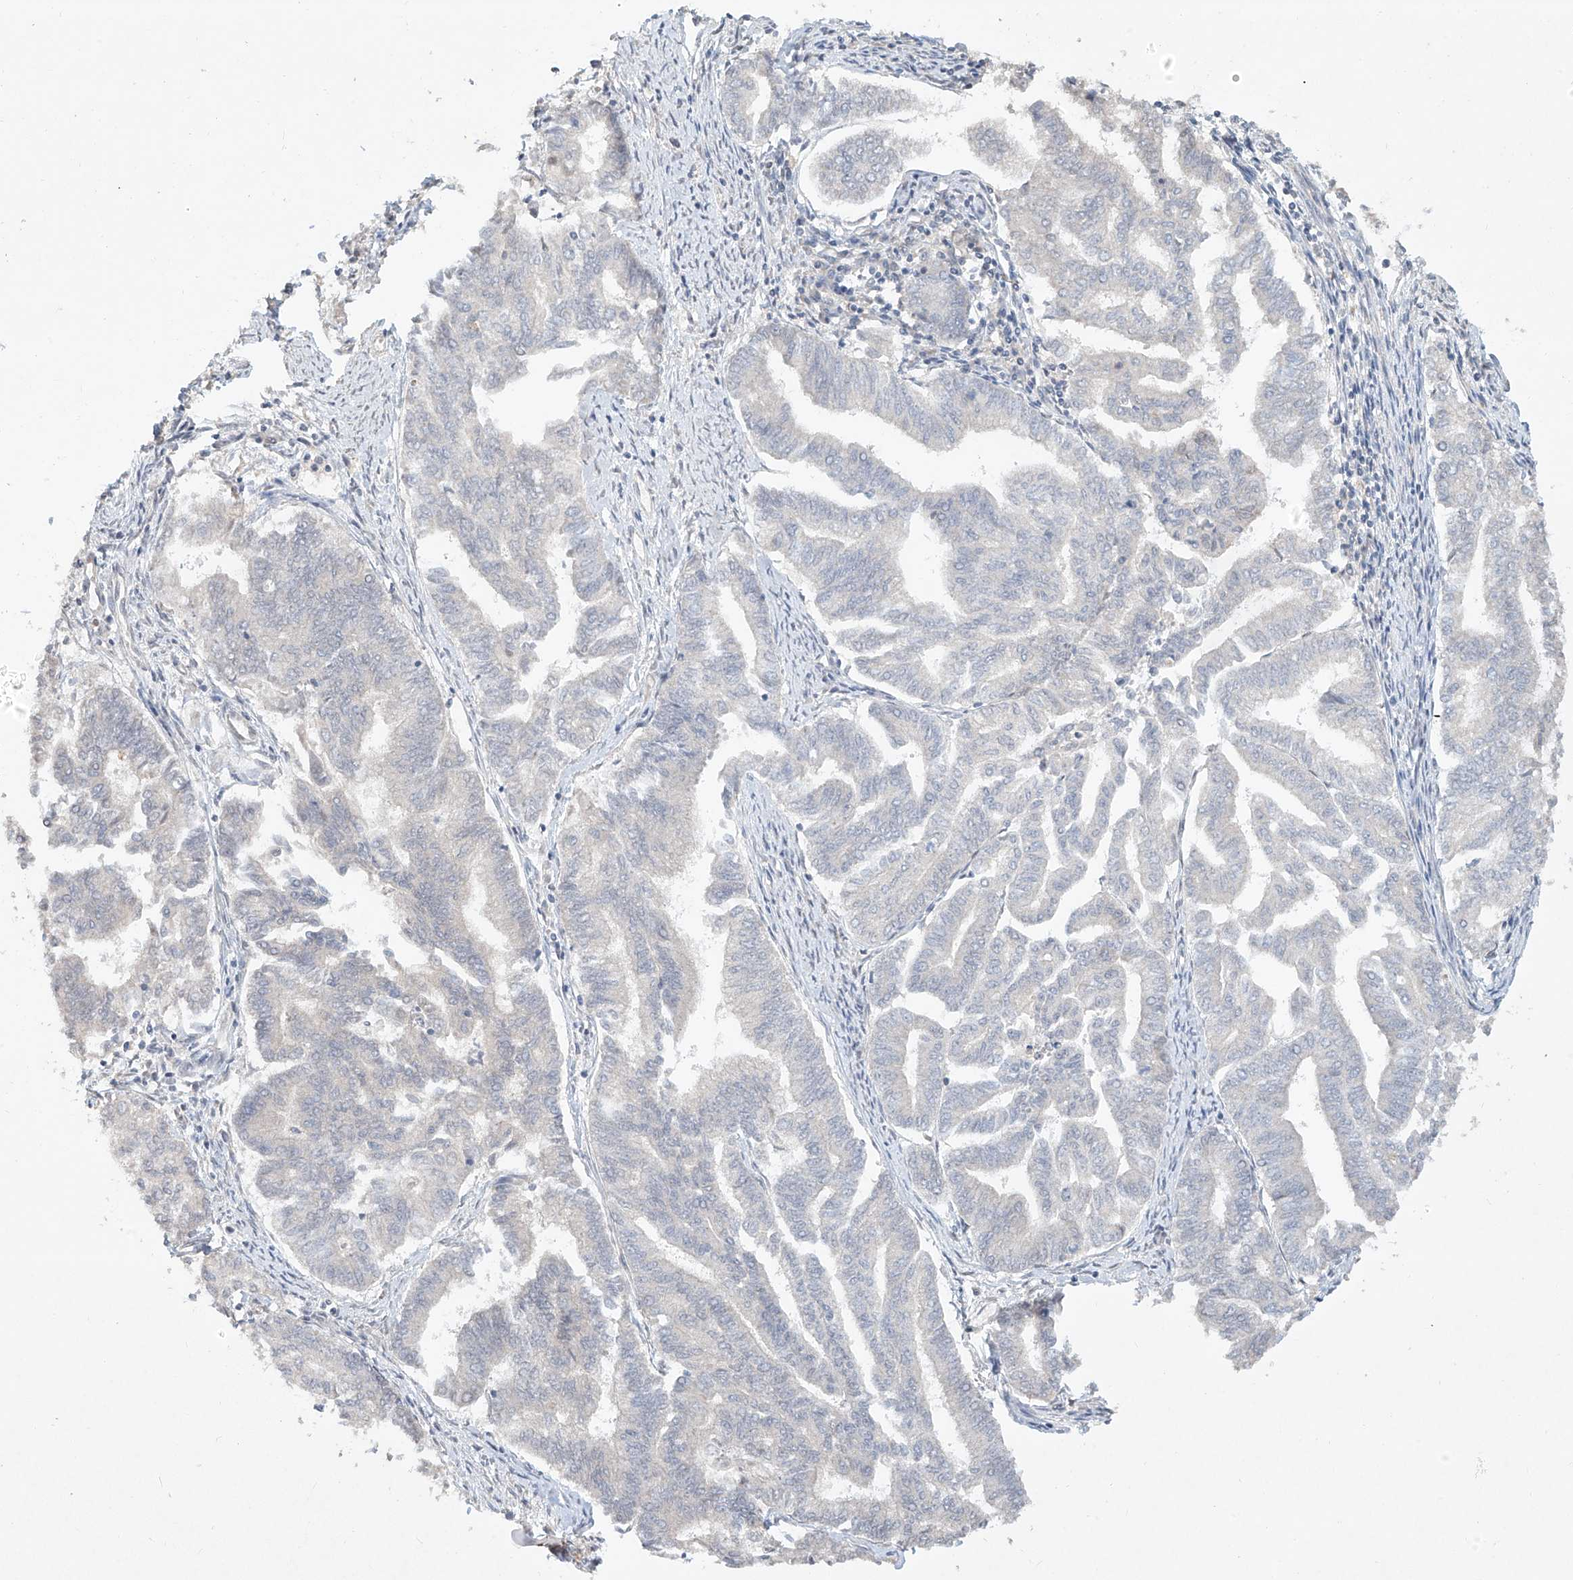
{"staining": {"intensity": "negative", "quantity": "none", "location": "none"}, "tissue": "endometrial cancer", "cell_type": "Tumor cells", "image_type": "cancer", "snomed": [{"axis": "morphology", "description": "Adenocarcinoma, NOS"}, {"axis": "topography", "description": "Endometrium"}], "caption": "Endometrial cancer was stained to show a protein in brown. There is no significant expression in tumor cells.", "gene": "TASP1", "patient": {"sex": "female", "age": 79}}